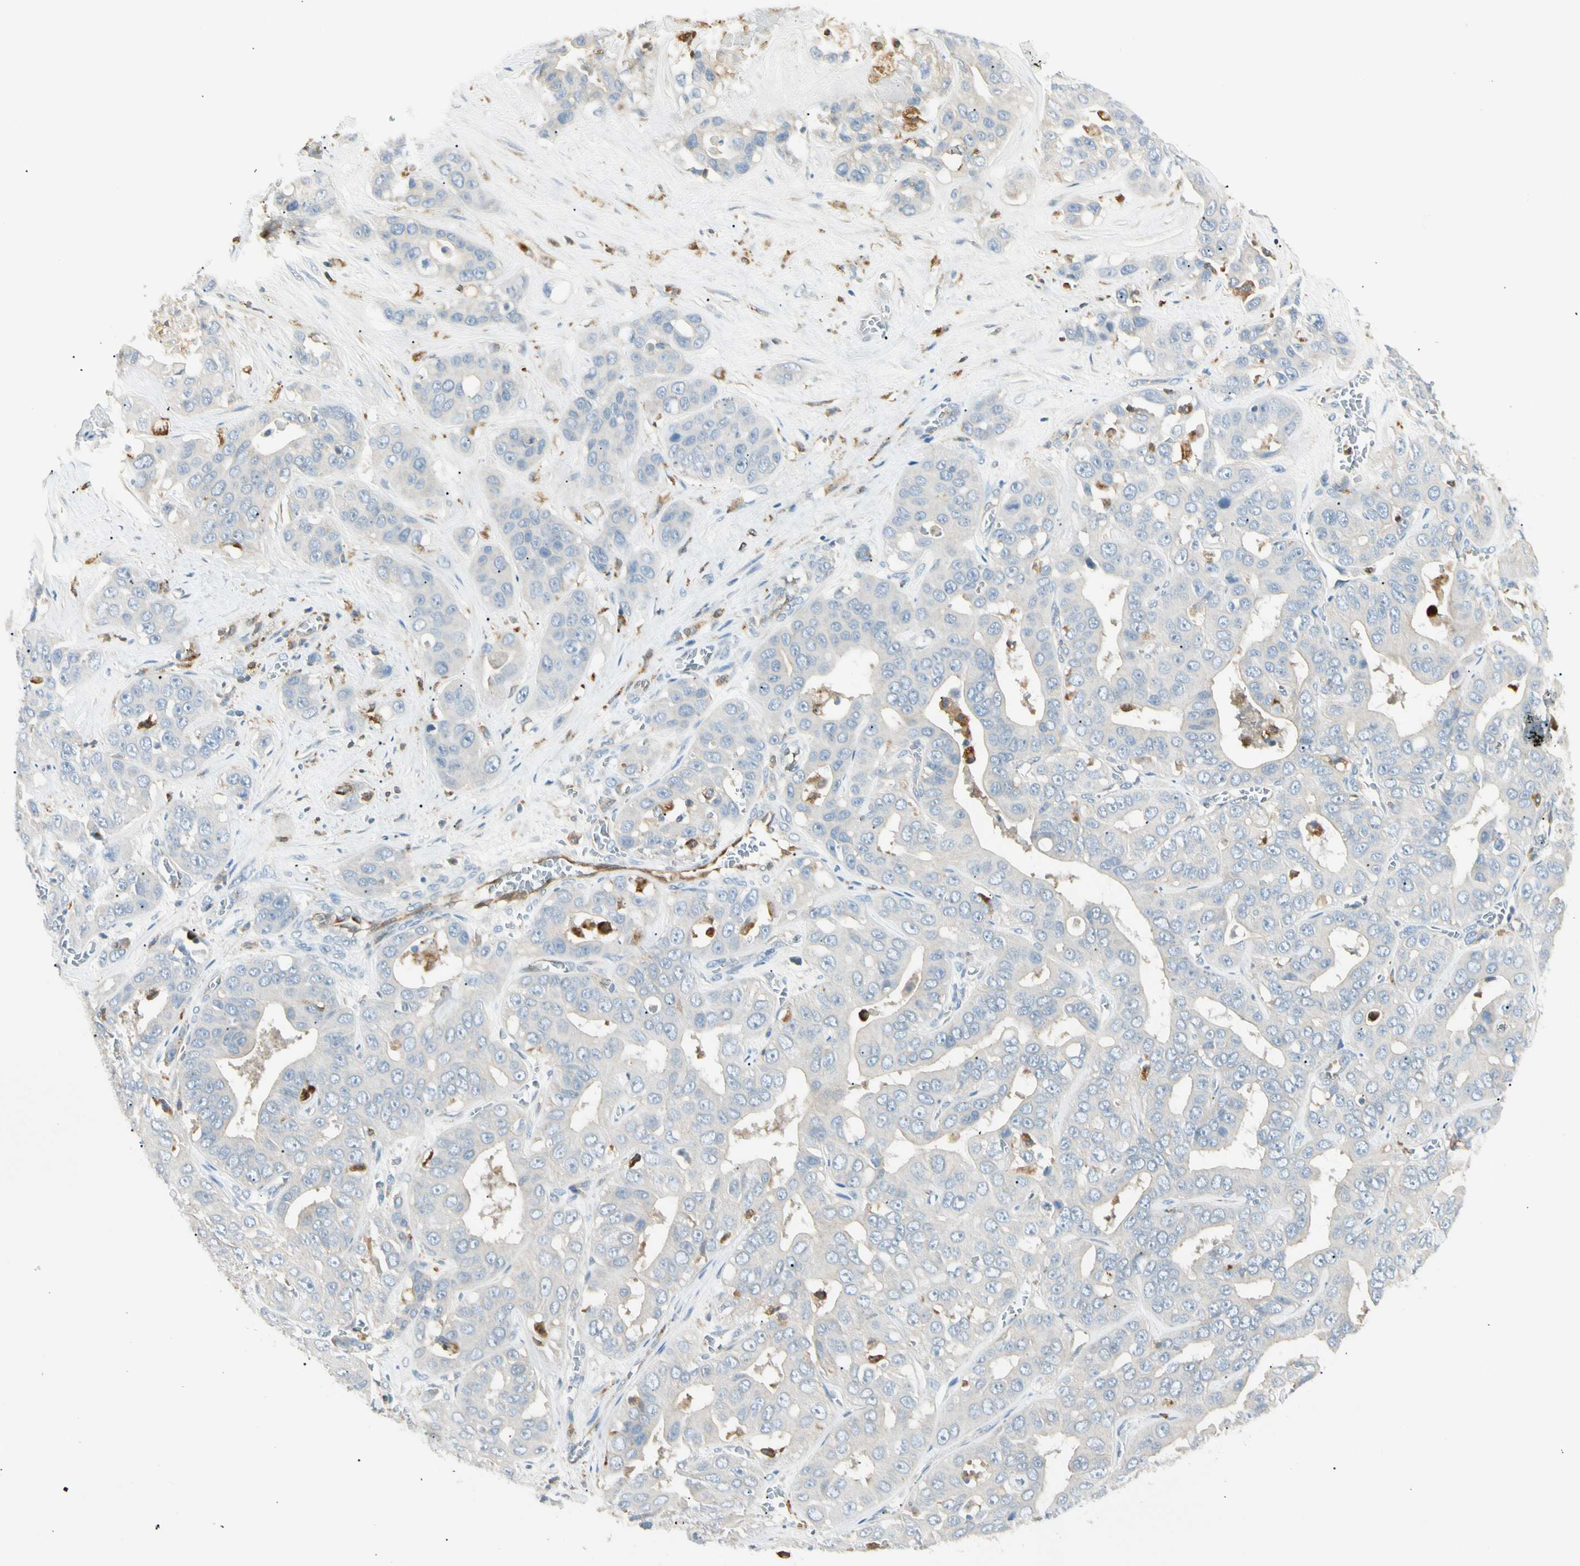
{"staining": {"intensity": "negative", "quantity": "none", "location": "none"}, "tissue": "liver cancer", "cell_type": "Tumor cells", "image_type": "cancer", "snomed": [{"axis": "morphology", "description": "Cholangiocarcinoma"}, {"axis": "topography", "description": "Liver"}], "caption": "A histopathology image of liver cholangiocarcinoma stained for a protein reveals no brown staining in tumor cells. (DAB IHC, high magnification).", "gene": "LPCAT2", "patient": {"sex": "female", "age": 52}}